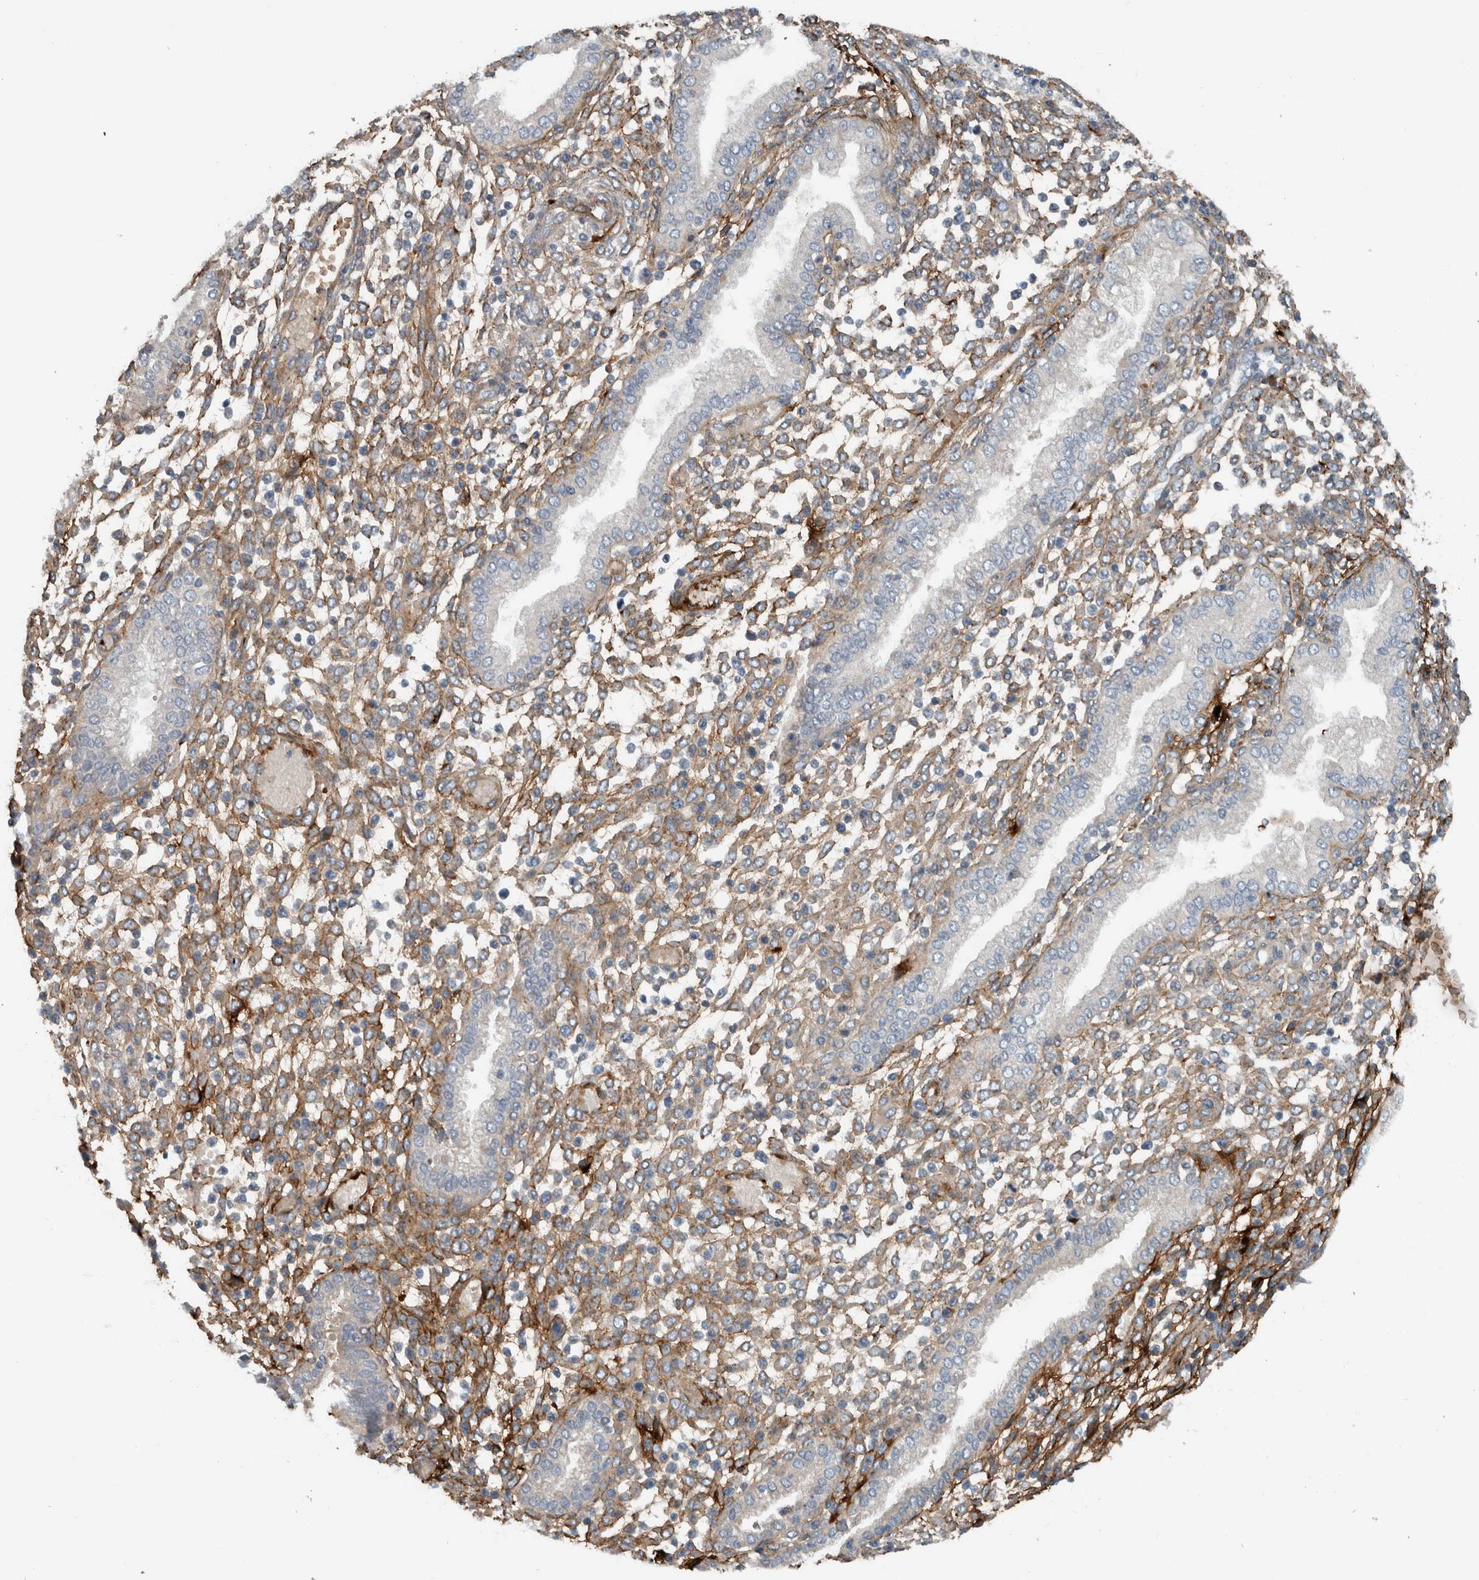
{"staining": {"intensity": "weak", "quantity": "25%-75%", "location": "cytoplasmic/membranous"}, "tissue": "endometrium", "cell_type": "Cells in endometrial stroma", "image_type": "normal", "snomed": [{"axis": "morphology", "description": "Normal tissue, NOS"}, {"axis": "topography", "description": "Endometrium"}], "caption": "Benign endometrium shows weak cytoplasmic/membranous expression in approximately 25%-75% of cells in endometrial stroma, visualized by immunohistochemistry. Immunohistochemistry (ihc) stains the protein in brown and the nuclei are stained blue.", "gene": "FN1", "patient": {"sex": "female", "age": 53}}